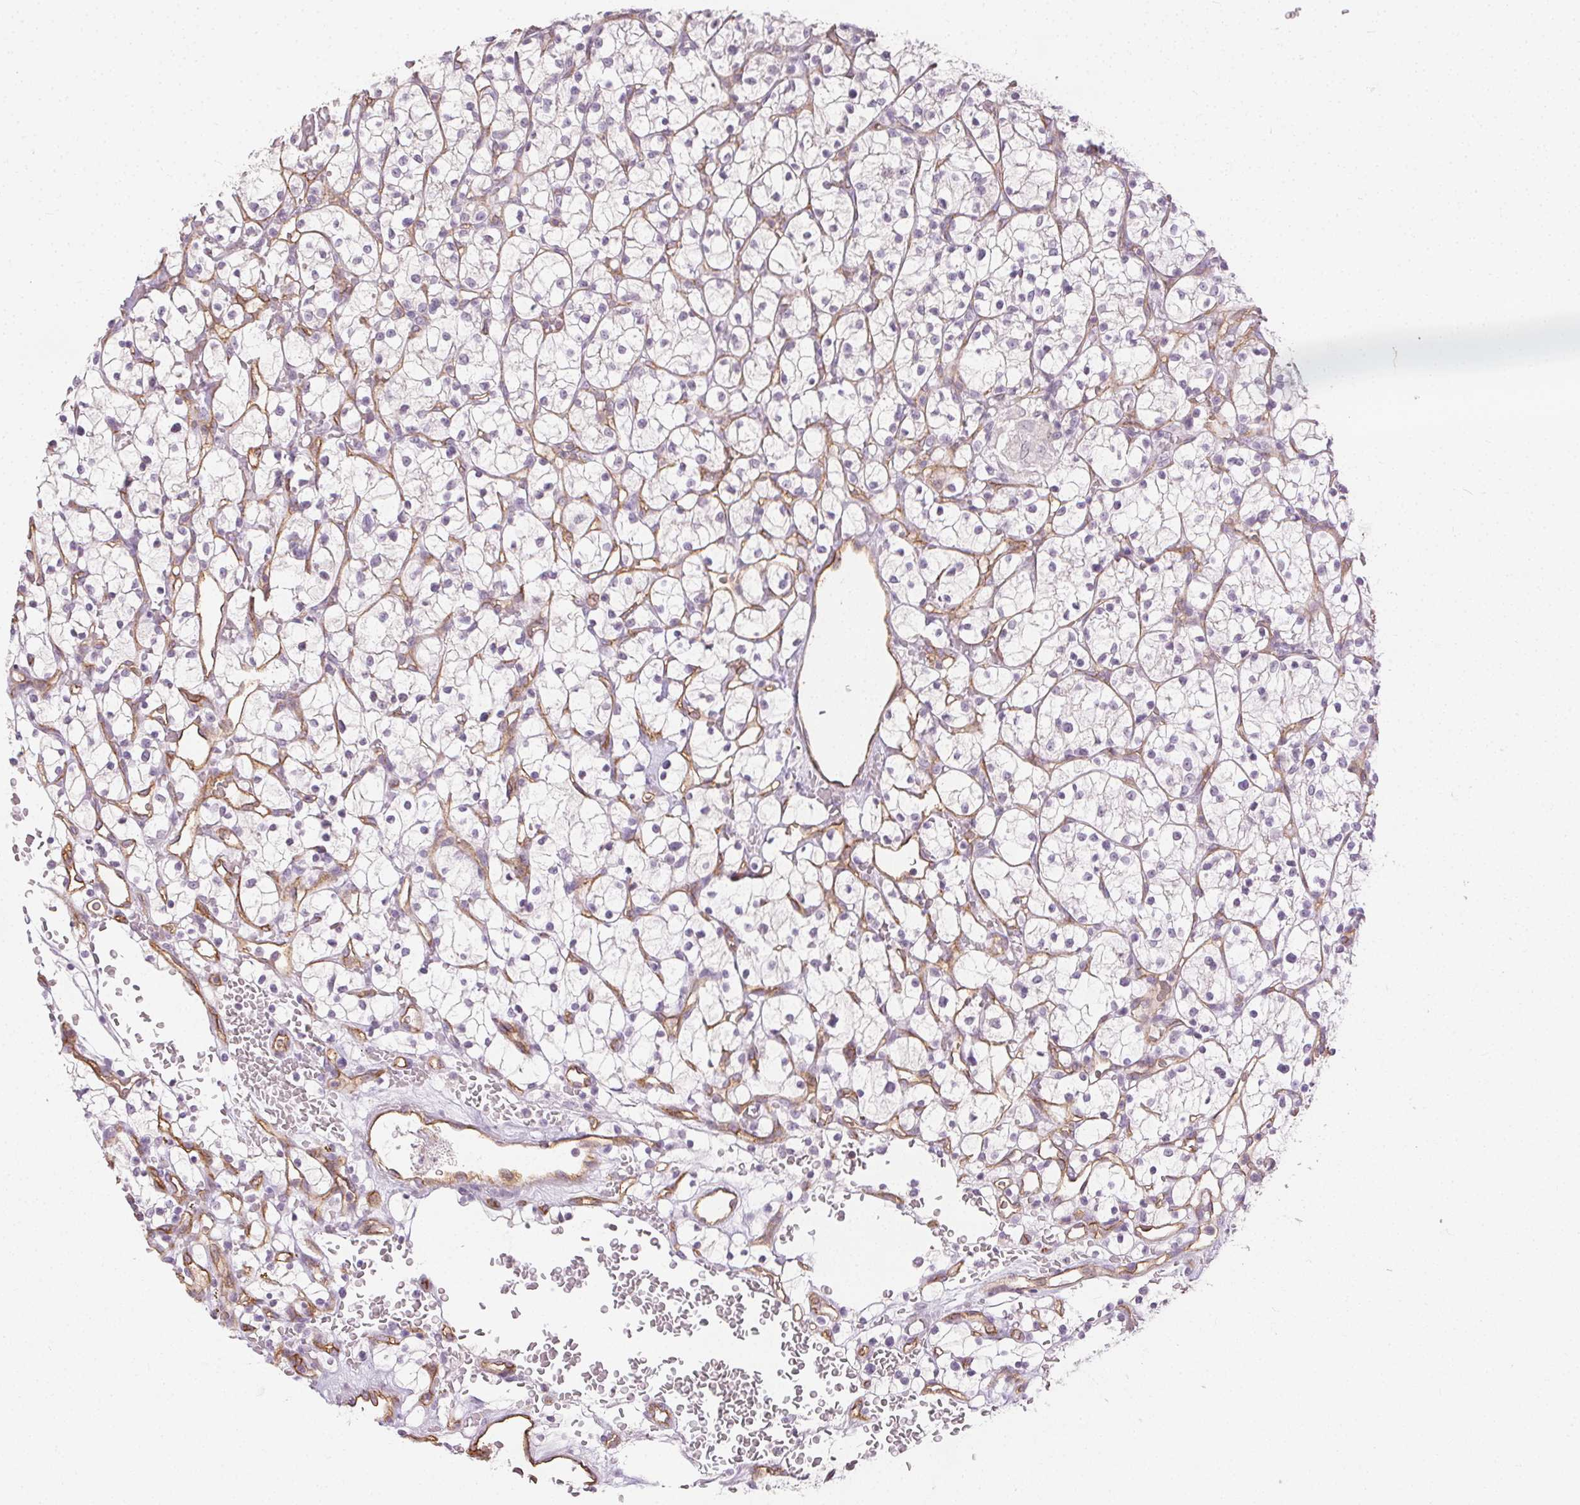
{"staining": {"intensity": "negative", "quantity": "none", "location": "none"}, "tissue": "renal cancer", "cell_type": "Tumor cells", "image_type": "cancer", "snomed": [{"axis": "morphology", "description": "Adenocarcinoma, NOS"}, {"axis": "topography", "description": "Kidney"}], "caption": "Immunohistochemistry photomicrograph of neoplastic tissue: human renal cancer (adenocarcinoma) stained with DAB (3,3'-diaminobenzidine) demonstrates no significant protein expression in tumor cells. Nuclei are stained in blue.", "gene": "PODXL", "patient": {"sex": "female", "age": 64}}